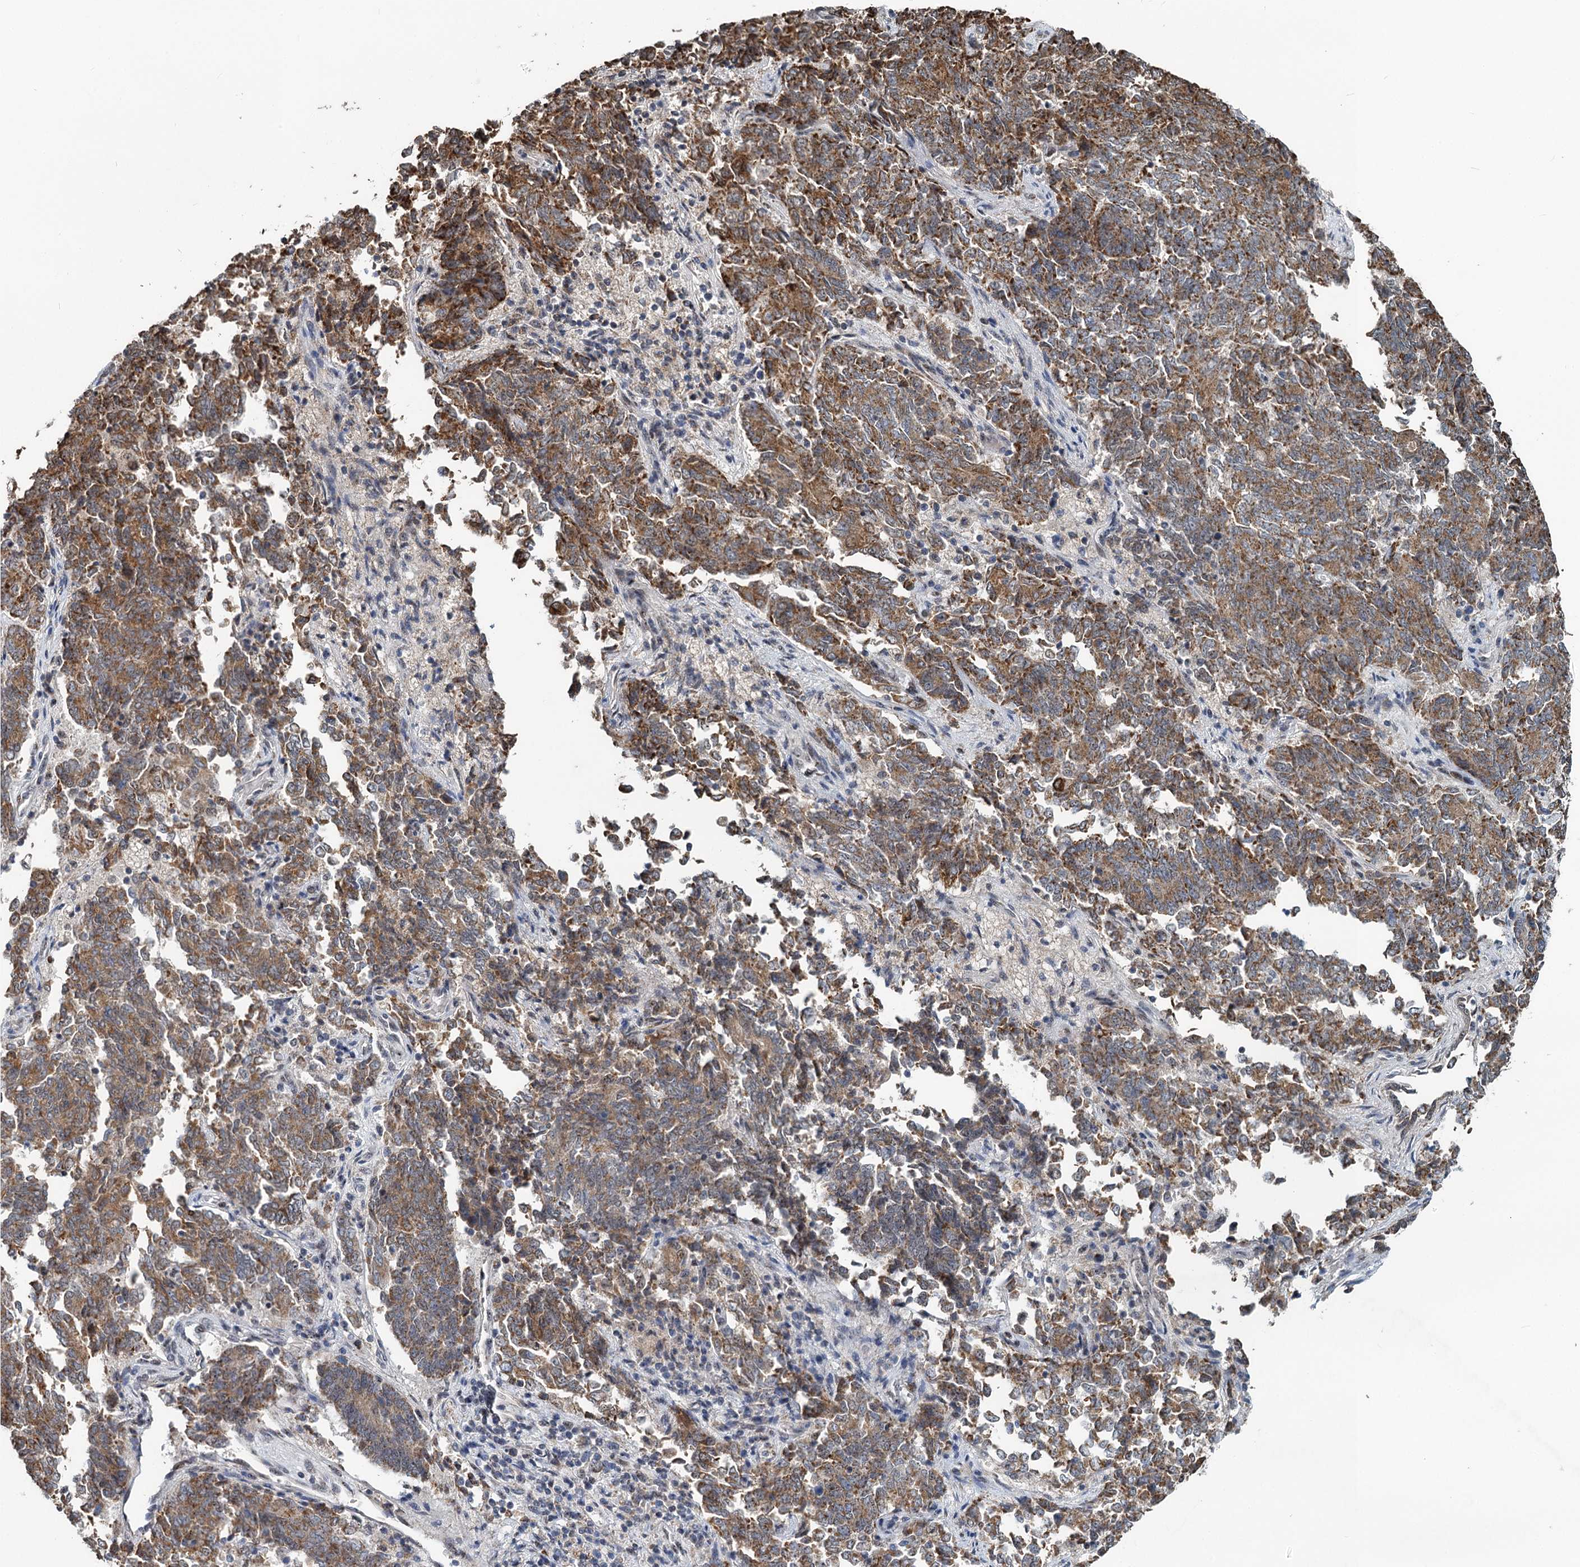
{"staining": {"intensity": "moderate", "quantity": ">75%", "location": "cytoplasmic/membranous"}, "tissue": "endometrial cancer", "cell_type": "Tumor cells", "image_type": "cancer", "snomed": [{"axis": "morphology", "description": "Adenocarcinoma, NOS"}, {"axis": "topography", "description": "Endometrium"}], "caption": "Brown immunohistochemical staining in human endometrial cancer exhibits moderate cytoplasmic/membranous positivity in approximately >75% of tumor cells.", "gene": "RITA1", "patient": {"sex": "female", "age": 80}}